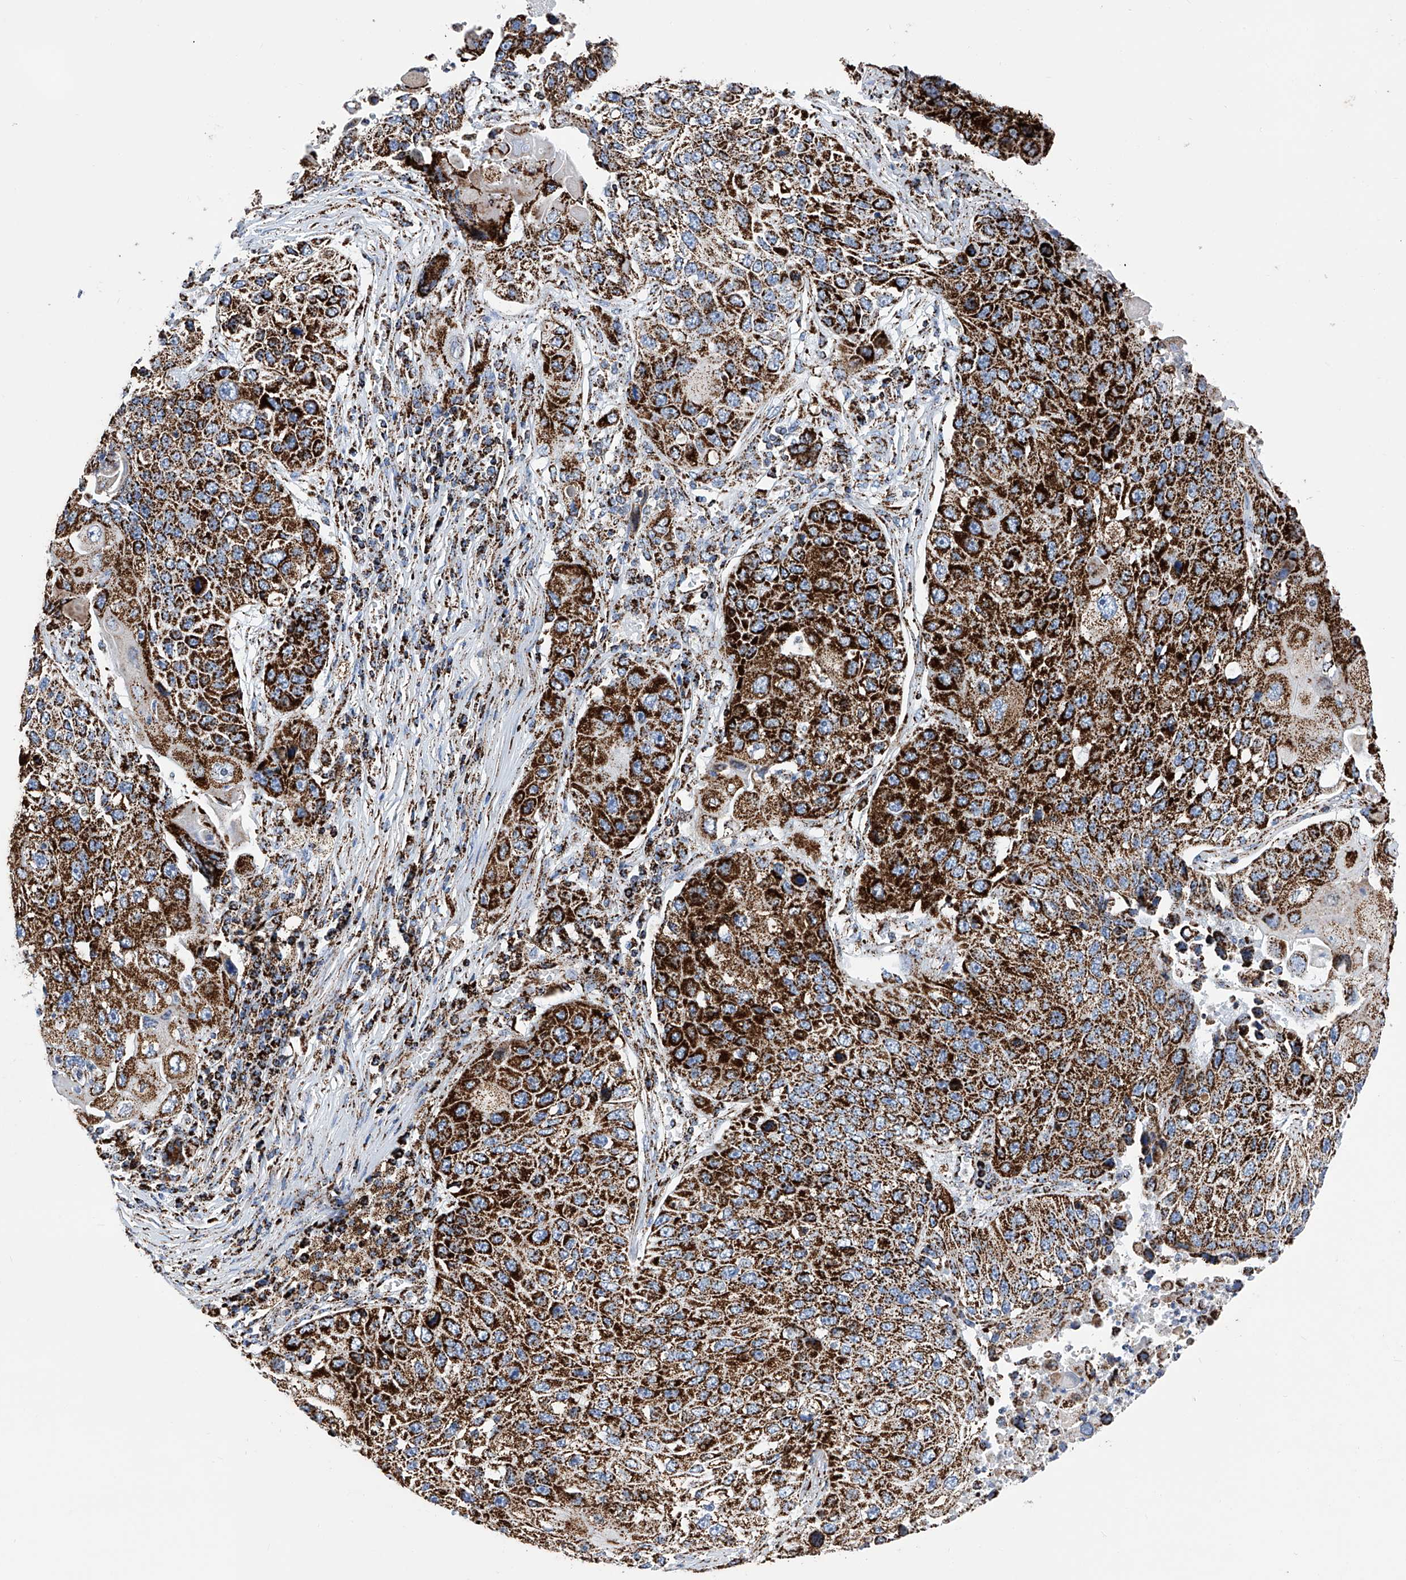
{"staining": {"intensity": "strong", "quantity": ">75%", "location": "cytoplasmic/membranous"}, "tissue": "lung cancer", "cell_type": "Tumor cells", "image_type": "cancer", "snomed": [{"axis": "morphology", "description": "Squamous cell carcinoma, NOS"}, {"axis": "topography", "description": "Lung"}], "caption": "Tumor cells demonstrate strong cytoplasmic/membranous expression in about >75% of cells in lung cancer.", "gene": "ATP5PF", "patient": {"sex": "male", "age": 61}}